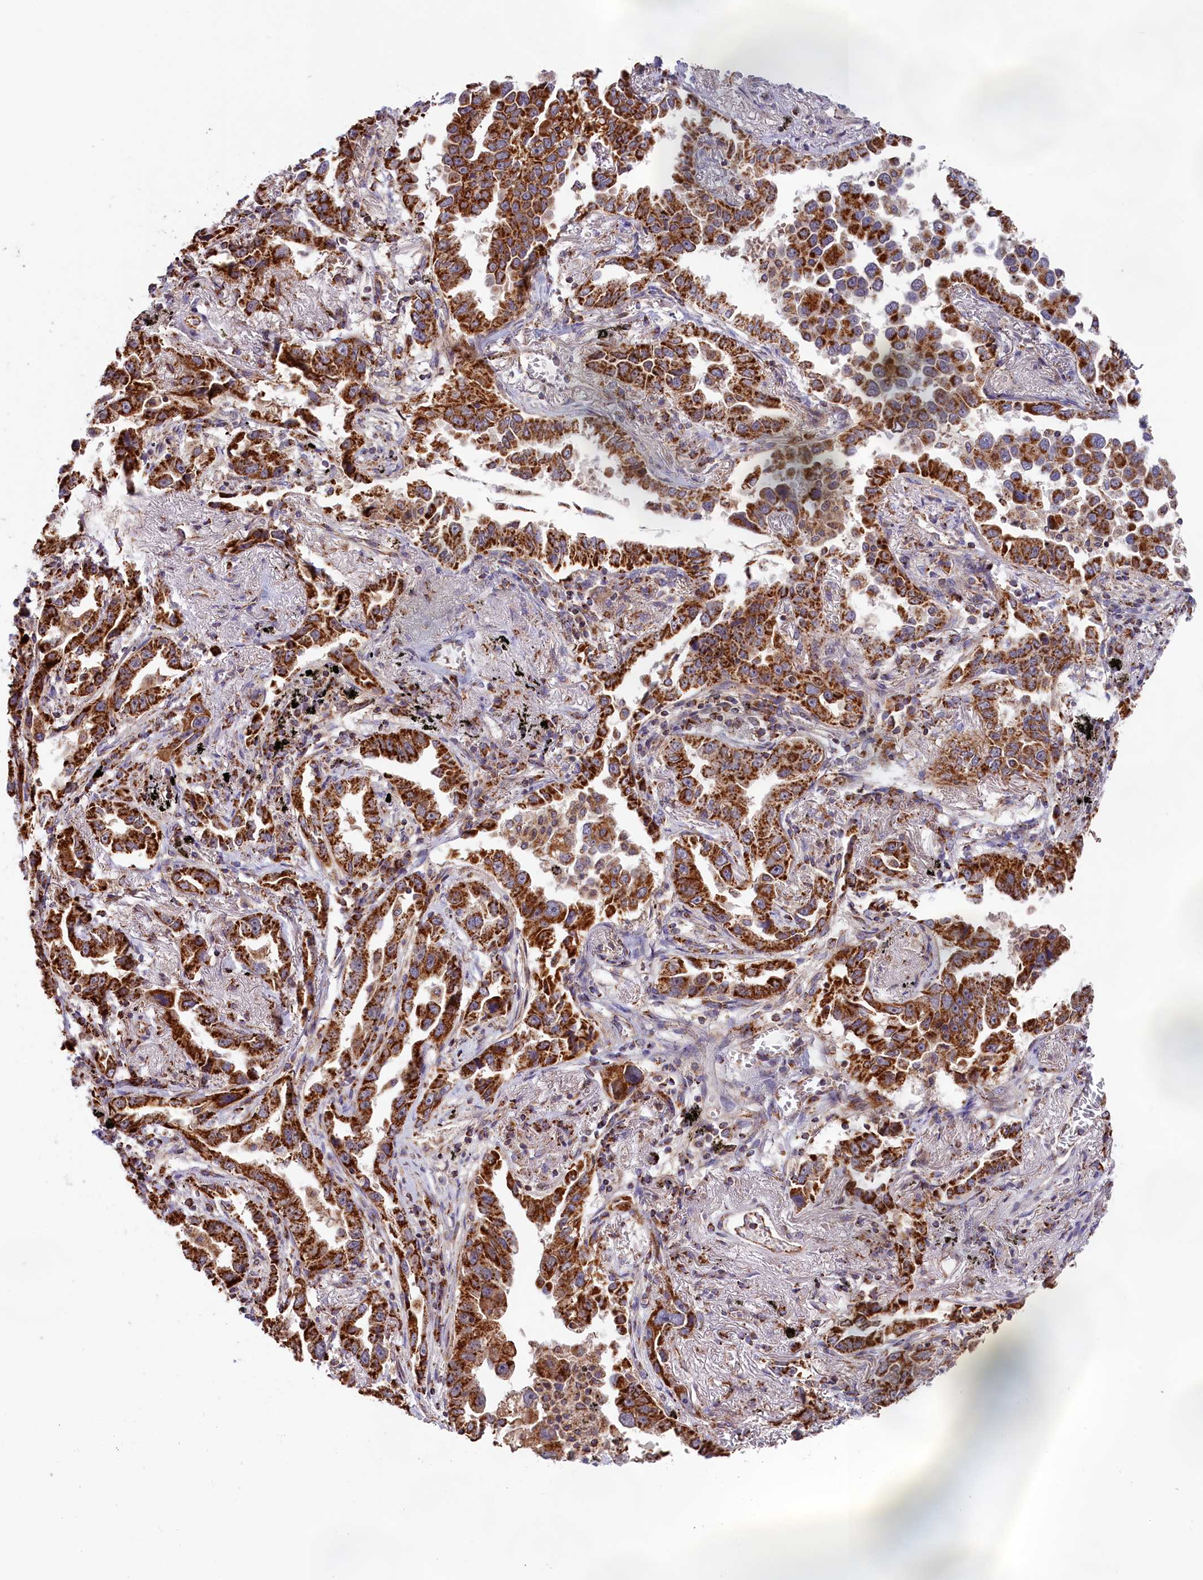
{"staining": {"intensity": "strong", "quantity": ">75%", "location": "cytoplasmic/membranous"}, "tissue": "lung cancer", "cell_type": "Tumor cells", "image_type": "cancer", "snomed": [{"axis": "morphology", "description": "Adenocarcinoma, NOS"}, {"axis": "topography", "description": "Lung"}], "caption": "Lung cancer was stained to show a protein in brown. There is high levels of strong cytoplasmic/membranous staining in about >75% of tumor cells. The protein is shown in brown color, while the nuclei are stained blue.", "gene": "MACROD1", "patient": {"sex": "male", "age": 67}}